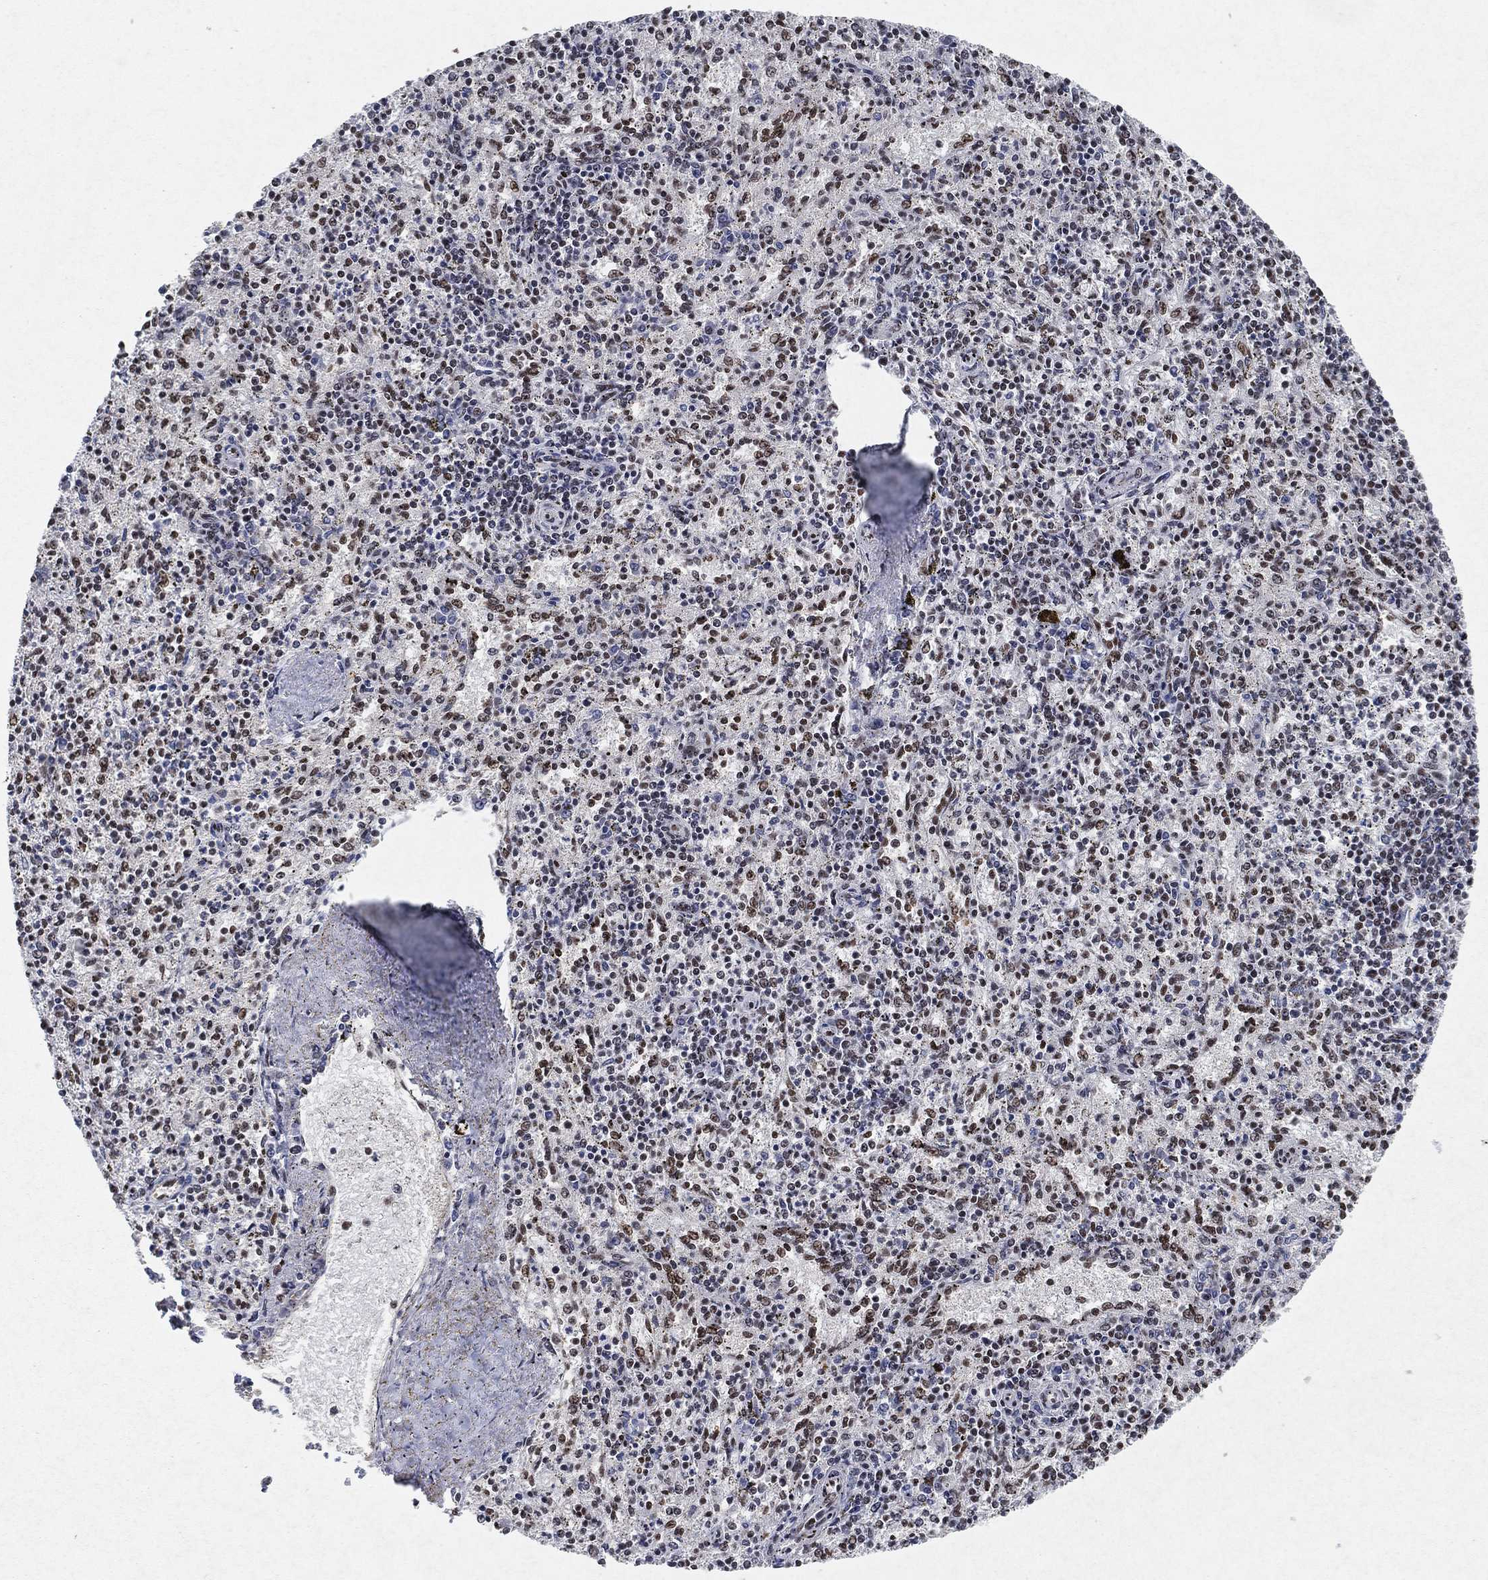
{"staining": {"intensity": "moderate", "quantity": "<25%", "location": "nuclear"}, "tissue": "spleen", "cell_type": "Cells in red pulp", "image_type": "normal", "snomed": [{"axis": "morphology", "description": "Normal tissue, NOS"}, {"axis": "topography", "description": "Spleen"}], "caption": "A high-resolution photomicrograph shows IHC staining of benign spleen, which displays moderate nuclear staining in about <25% of cells in red pulp. The protein is shown in brown color, while the nuclei are stained blue.", "gene": "DDX27", "patient": {"sex": "female", "age": 37}}